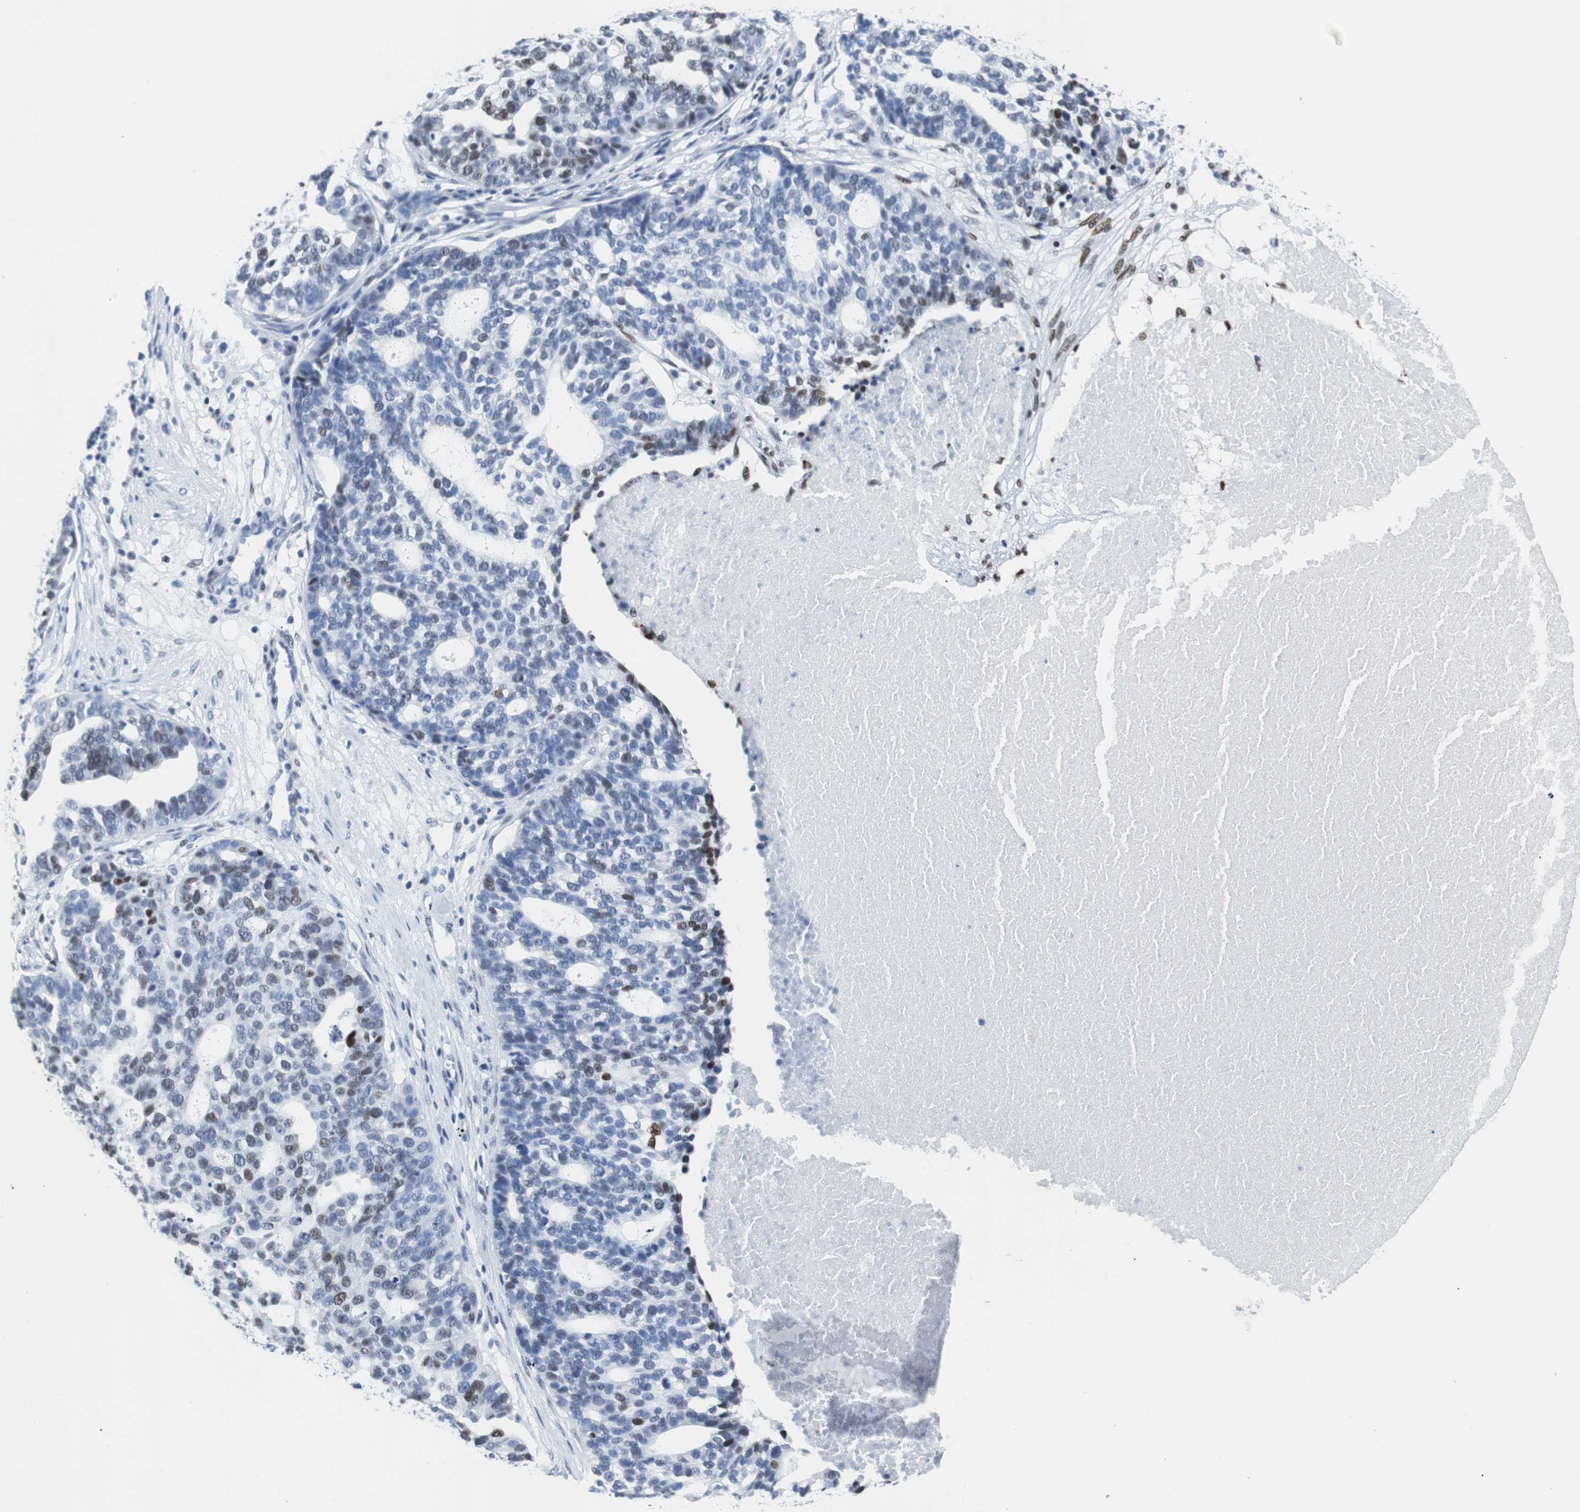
{"staining": {"intensity": "weak", "quantity": "<25%", "location": "nuclear"}, "tissue": "ovarian cancer", "cell_type": "Tumor cells", "image_type": "cancer", "snomed": [{"axis": "morphology", "description": "Cystadenocarcinoma, serous, NOS"}, {"axis": "topography", "description": "Ovary"}], "caption": "An image of human serous cystadenocarcinoma (ovarian) is negative for staining in tumor cells. (IHC, brightfield microscopy, high magnification).", "gene": "JUN", "patient": {"sex": "female", "age": 59}}